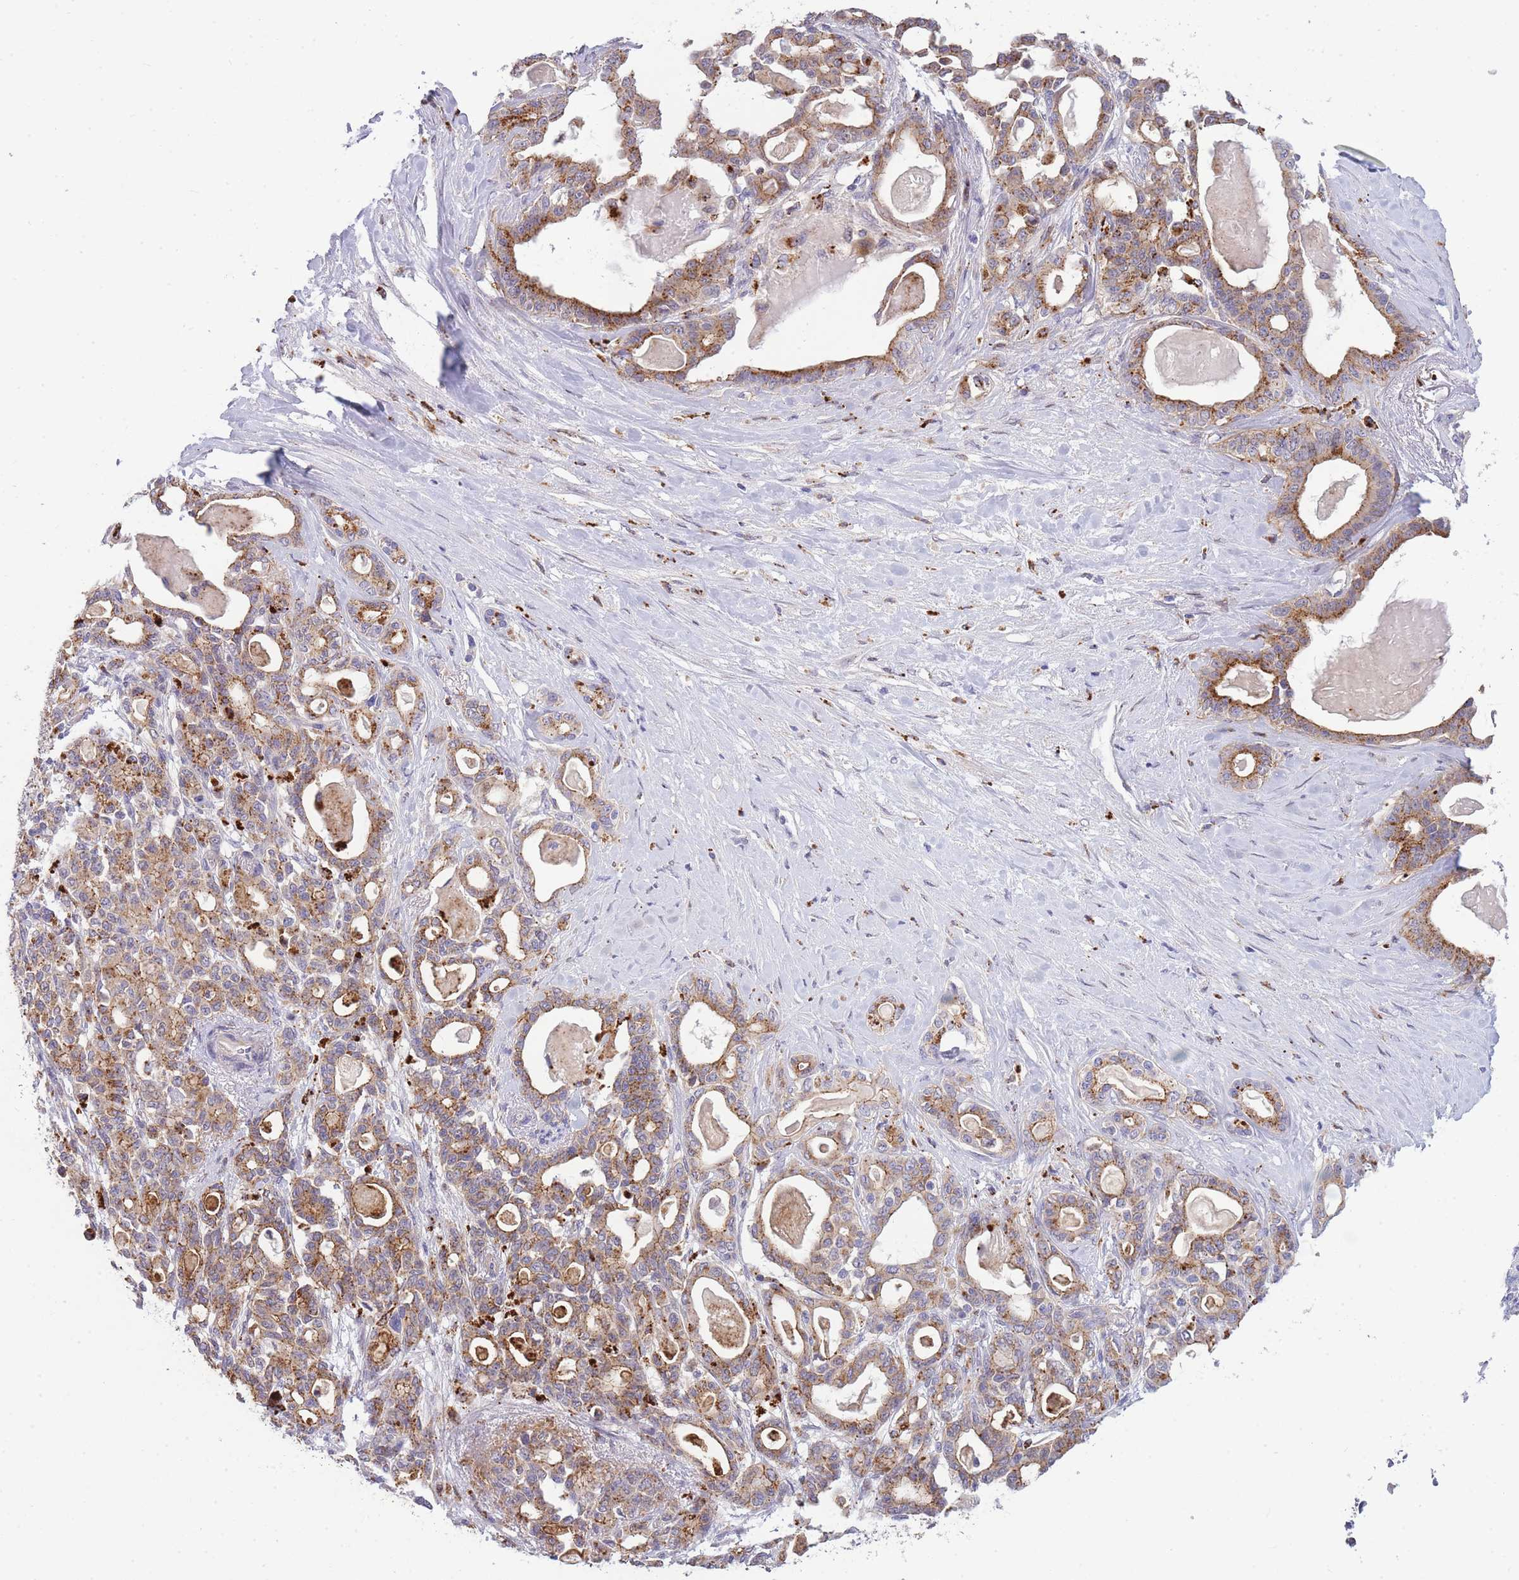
{"staining": {"intensity": "moderate", "quantity": ">75%", "location": "cytoplasmic/membranous"}, "tissue": "pancreatic cancer", "cell_type": "Tumor cells", "image_type": "cancer", "snomed": [{"axis": "morphology", "description": "Adenocarcinoma, NOS"}, {"axis": "topography", "description": "Pancreas"}], "caption": "Immunohistochemical staining of adenocarcinoma (pancreatic) exhibits medium levels of moderate cytoplasmic/membranous protein positivity in about >75% of tumor cells.", "gene": "TRIM61", "patient": {"sex": "male", "age": 63}}